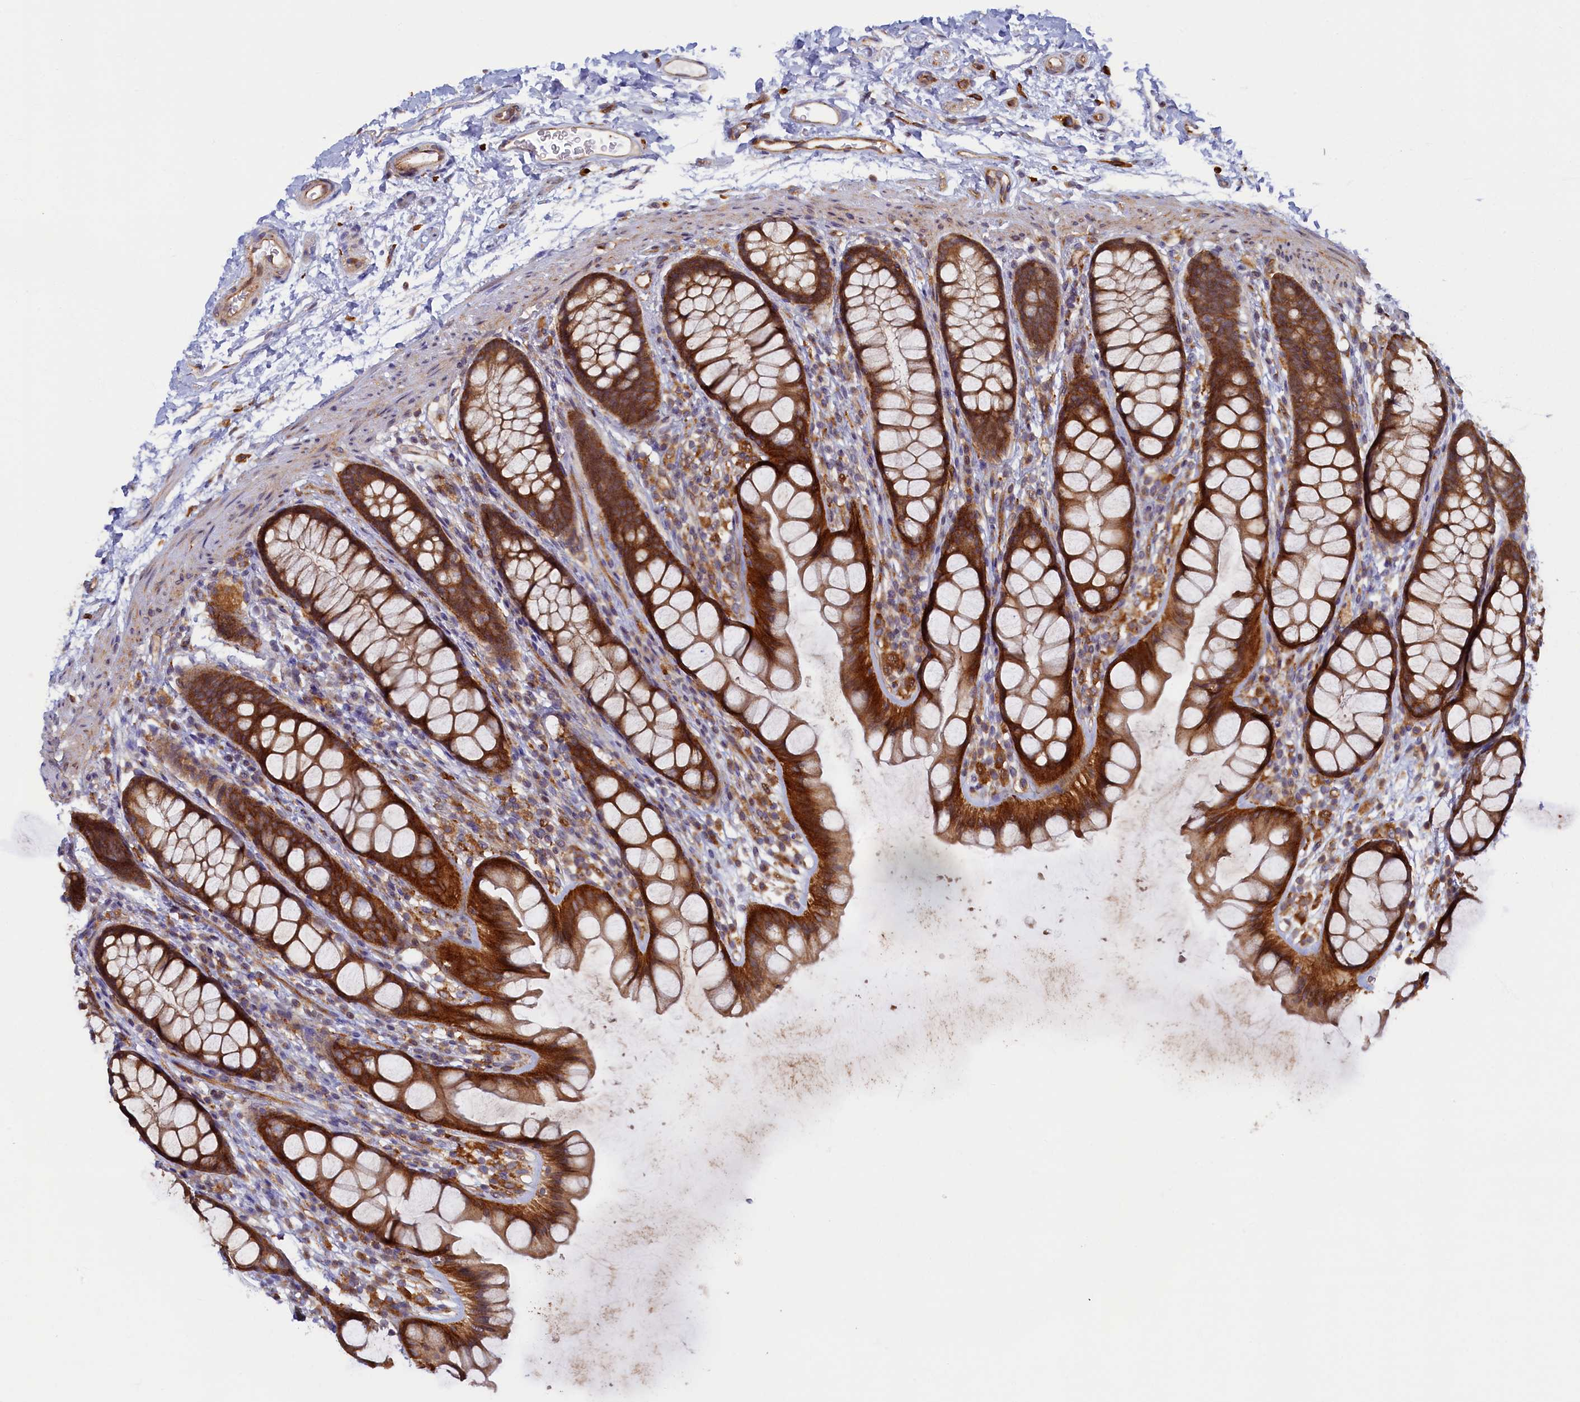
{"staining": {"intensity": "strong", "quantity": ">75%", "location": "cytoplasmic/membranous"}, "tissue": "rectum", "cell_type": "Glandular cells", "image_type": "normal", "snomed": [{"axis": "morphology", "description": "Normal tissue, NOS"}, {"axis": "topography", "description": "Rectum"}], "caption": "The immunohistochemical stain highlights strong cytoplasmic/membranous expression in glandular cells of normal rectum. (Brightfield microscopy of DAB IHC at high magnification).", "gene": "STX12", "patient": {"sex": "female", "age": 65}}